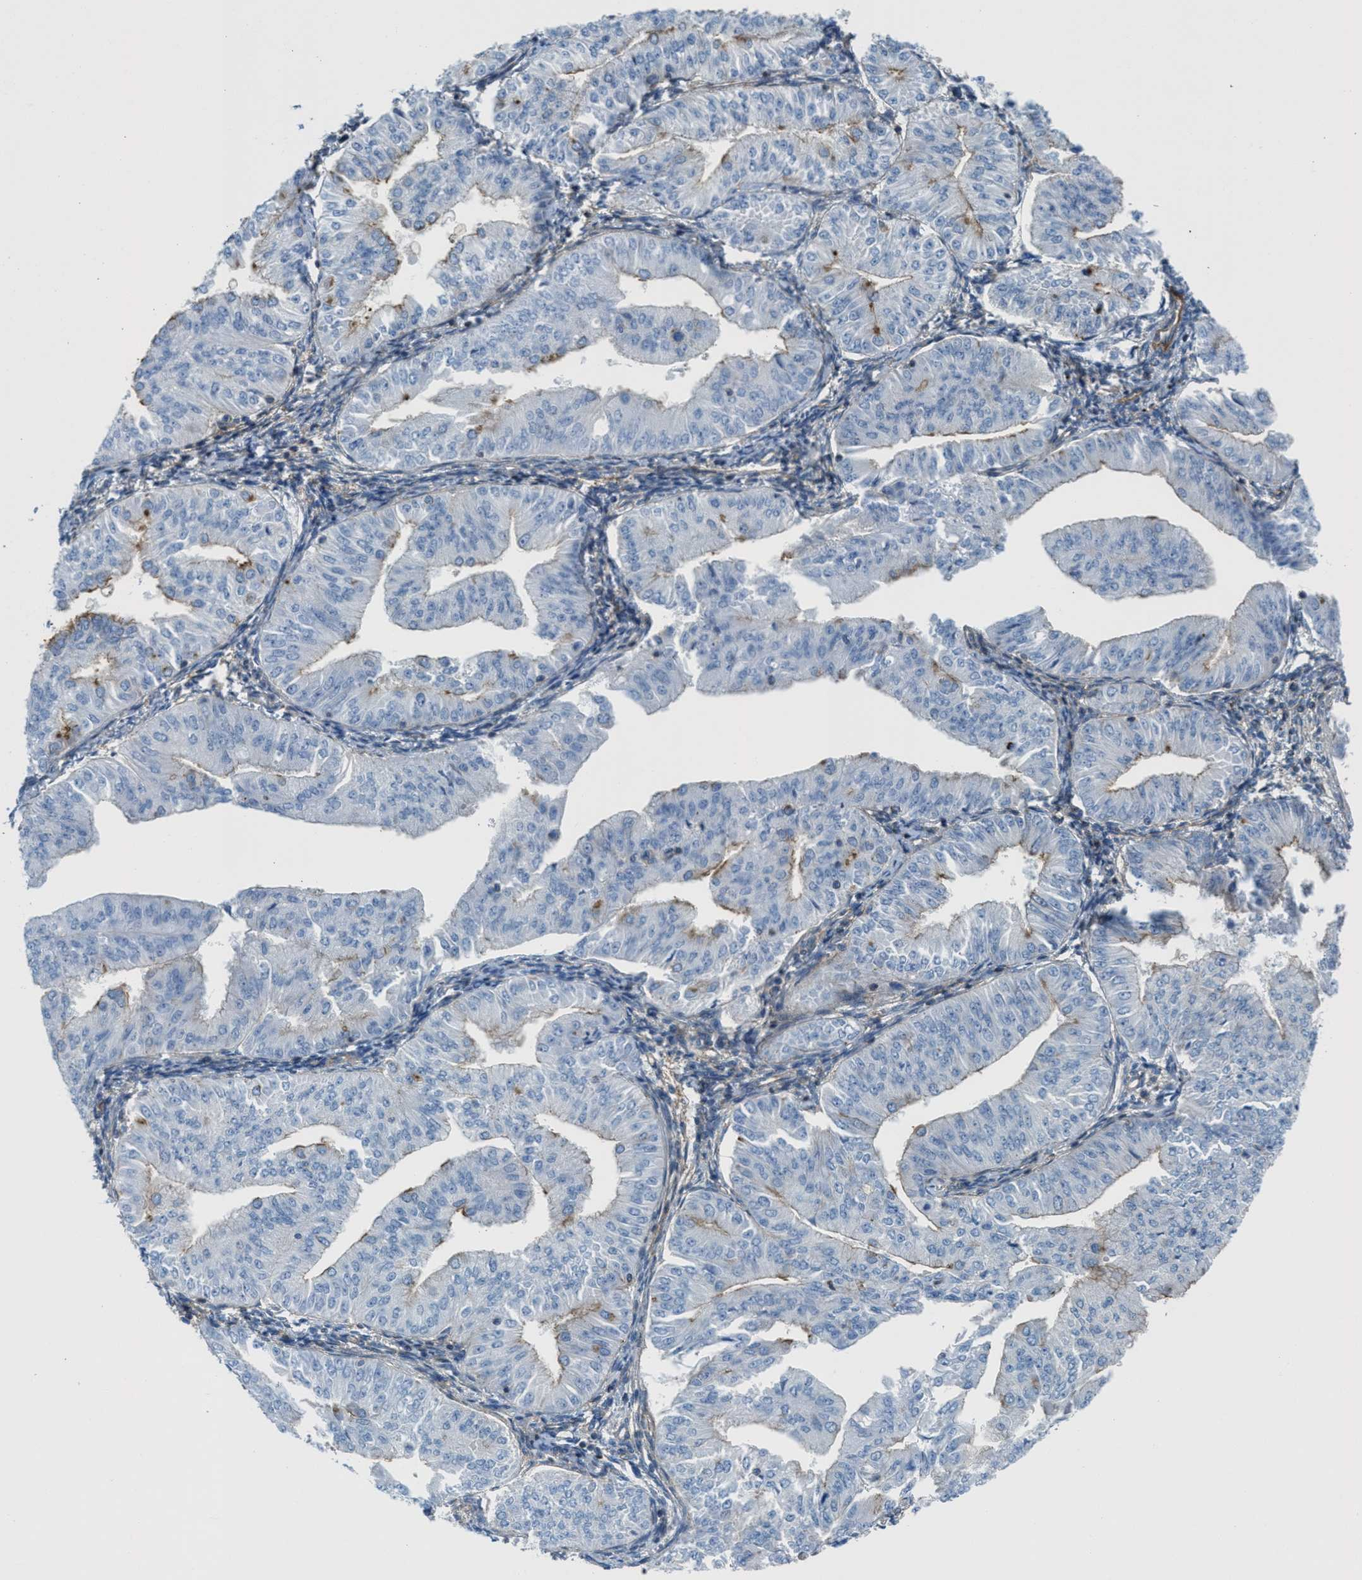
{"staining": {"intensity": "weak", "quantity": "<25%", "location": "cytoplasmic/membranous"}, "tissue": "endometrial cancer", "cell_type": "Tumor cells", "image_type": "cancer", "snomed": [{"axis": "morphology", "description": "Normal tissue, NOS"}, {"axis": "morphology", "description": "Adenocarcinoma, NOS"}, {"axis": "topography", "description": "Endometrium"}], "caption": "DAB (3,3'-diaminobenzidine) immunohistochemical staining of adenocarcinoma (endometrial) reveals no significant expression in tumor cells.", "gene": "MFSD13A", "patient": {"sex": "female", "age": 53}}